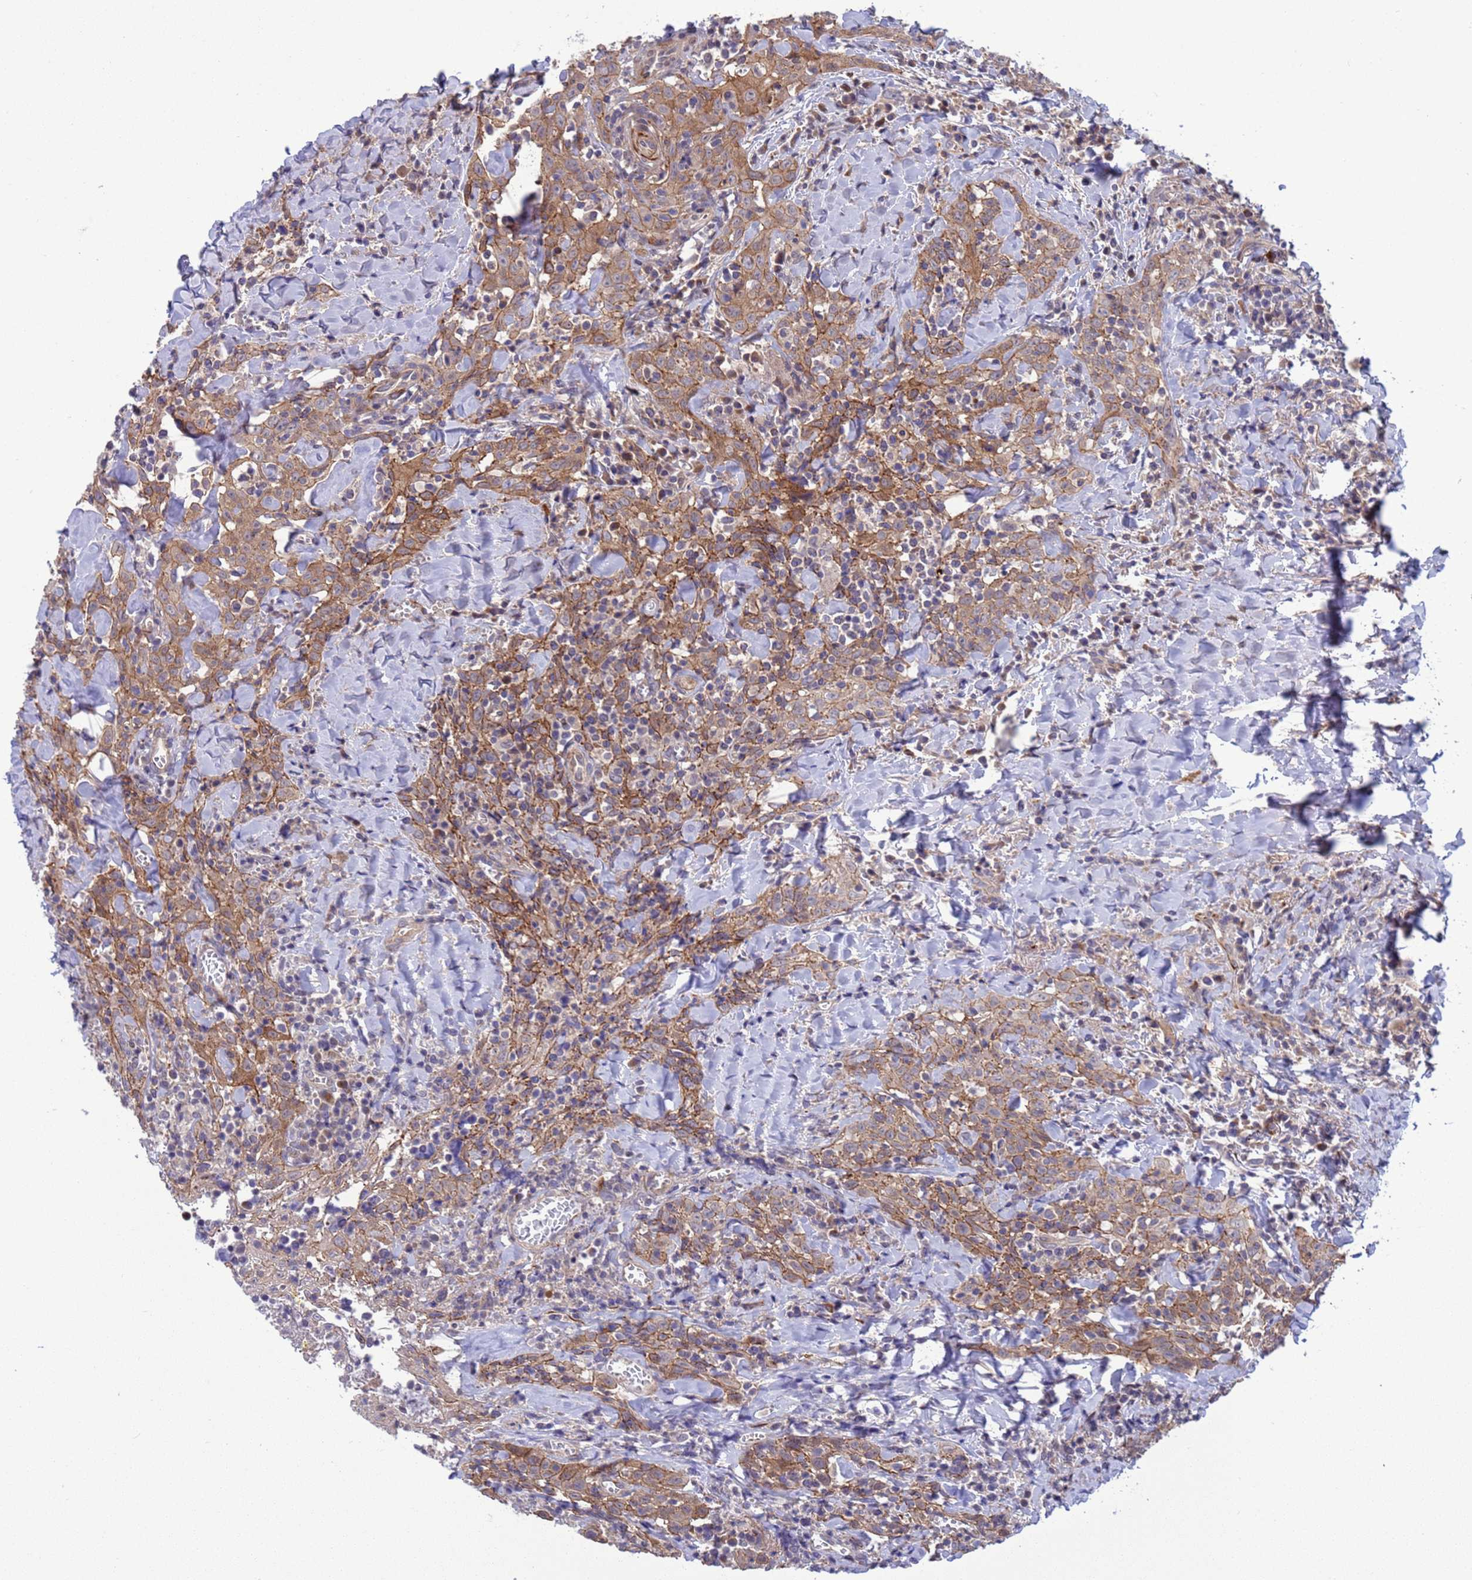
{"staining": {"intensity": "weak", "quantity": "25%-75%", "location": "cytoplasmic/membranous"}, "tissue": "head and neck cancer", "cell_type": "Tumor cells", "image_type": "cancer", "snomed": [{"axis": "morphology", "description": "Squamous cell carcinoma, NOS"}, {"axis": "topography", "description": "Head-Neck"}], "caption": "Immunohistochemistry (IHC) of human head and neck cancer displays low levels of weak cytoplasmic/membranous staining in about 25%-75% of tumor cells.", "gene": "GJA10", "patient": {"sex": "female", "age": 70}}